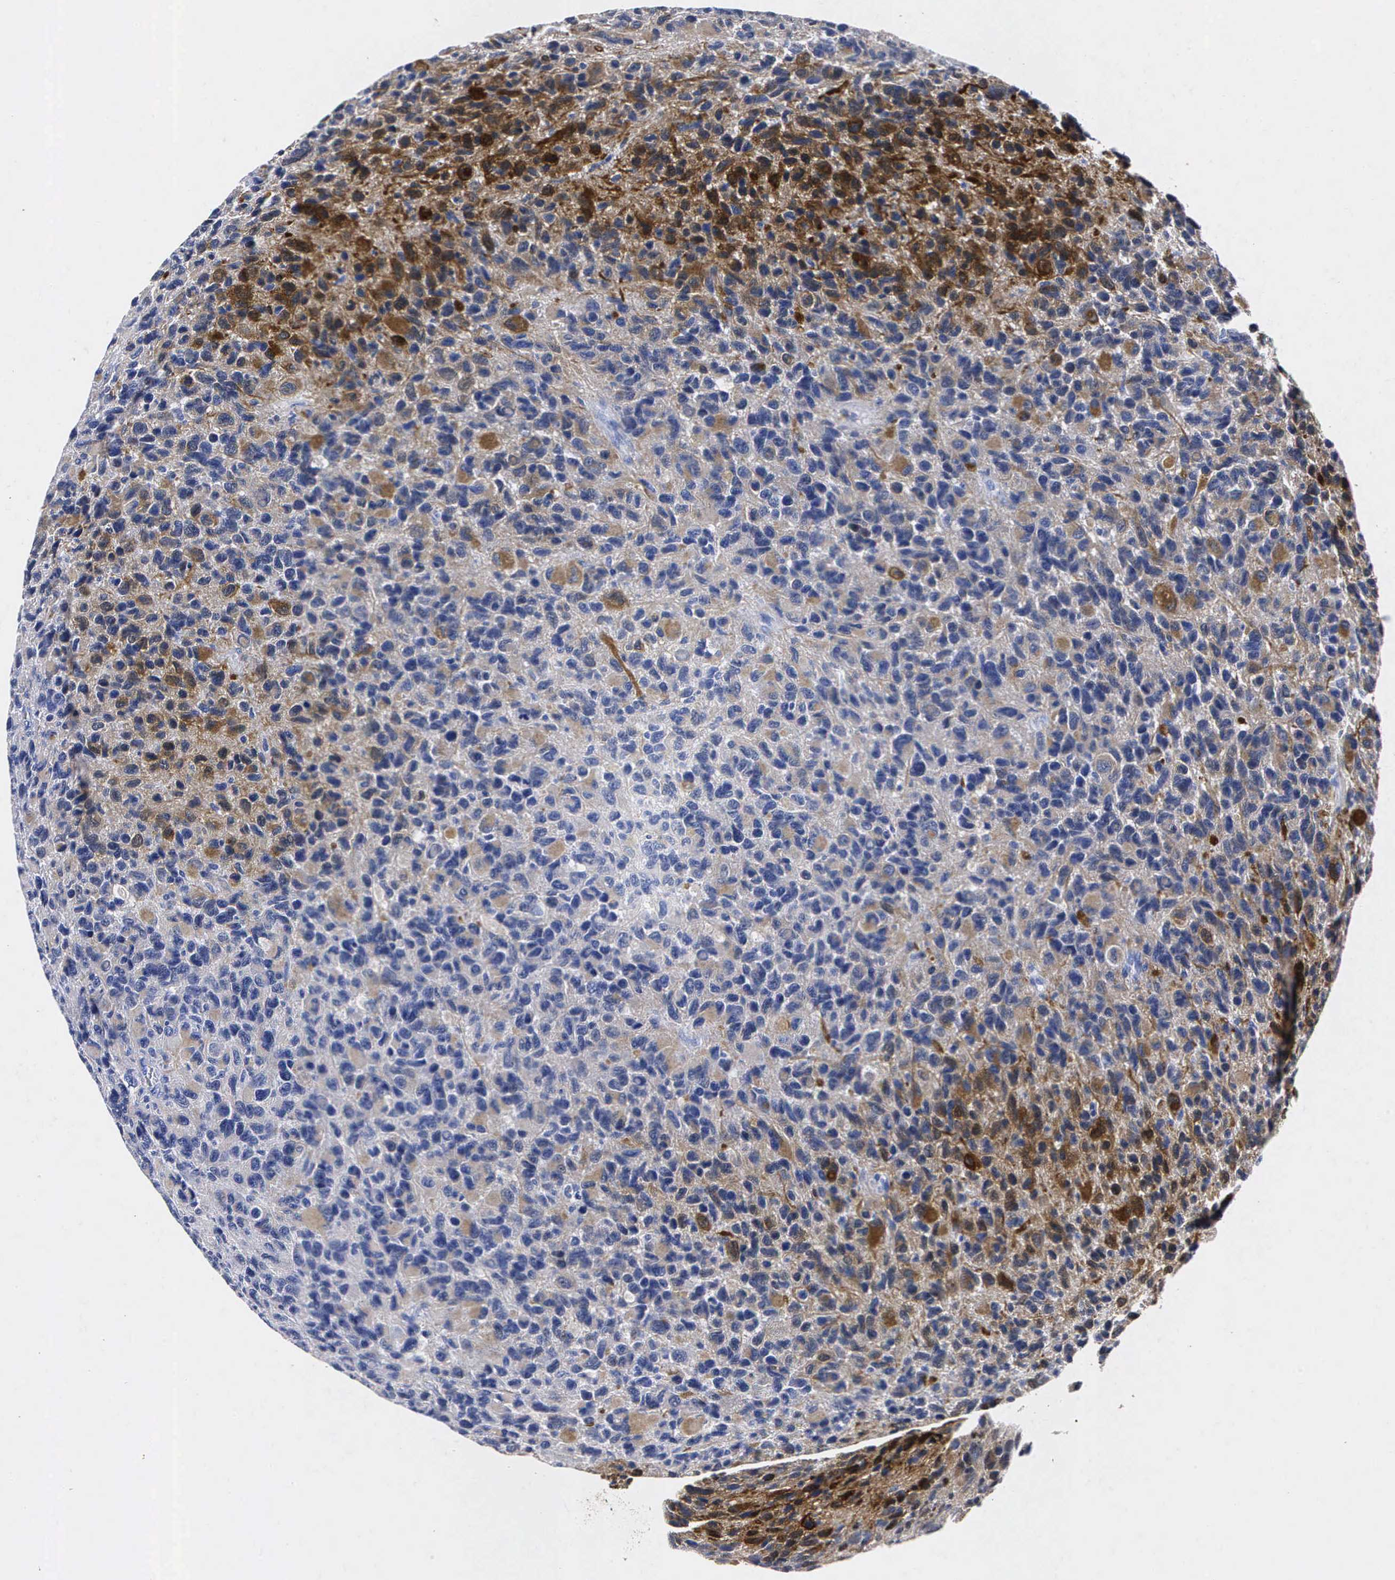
{"staining": {"intensity": "moderate", "quantity": "25%-75%", "location": "cytoplasmic/membranous,nuclear"}, "tissue": "glioma", "cell_type": "Tumor cells", "image_type": "cancer", "snomed": [{"axis": "morphology", "description": "Glioma, malignant, High grade"}, {"axis": "topography", "description": "Brain"}], "caption": "Immunohistochemistry (IHC) histopathology image of neoplastic tissue: malignant high-grade glioma stained using immunohistochemistry (IHC) exhibits medium levels of moderate protein expression localized specifically in the cytoplasmic/membranous and nuclear of tumor cells, appearing as a cytoplasmic/membranous and nuclear brown color.", "gene": "ENO2", "patient": {"sex": "male", "age": 77}}